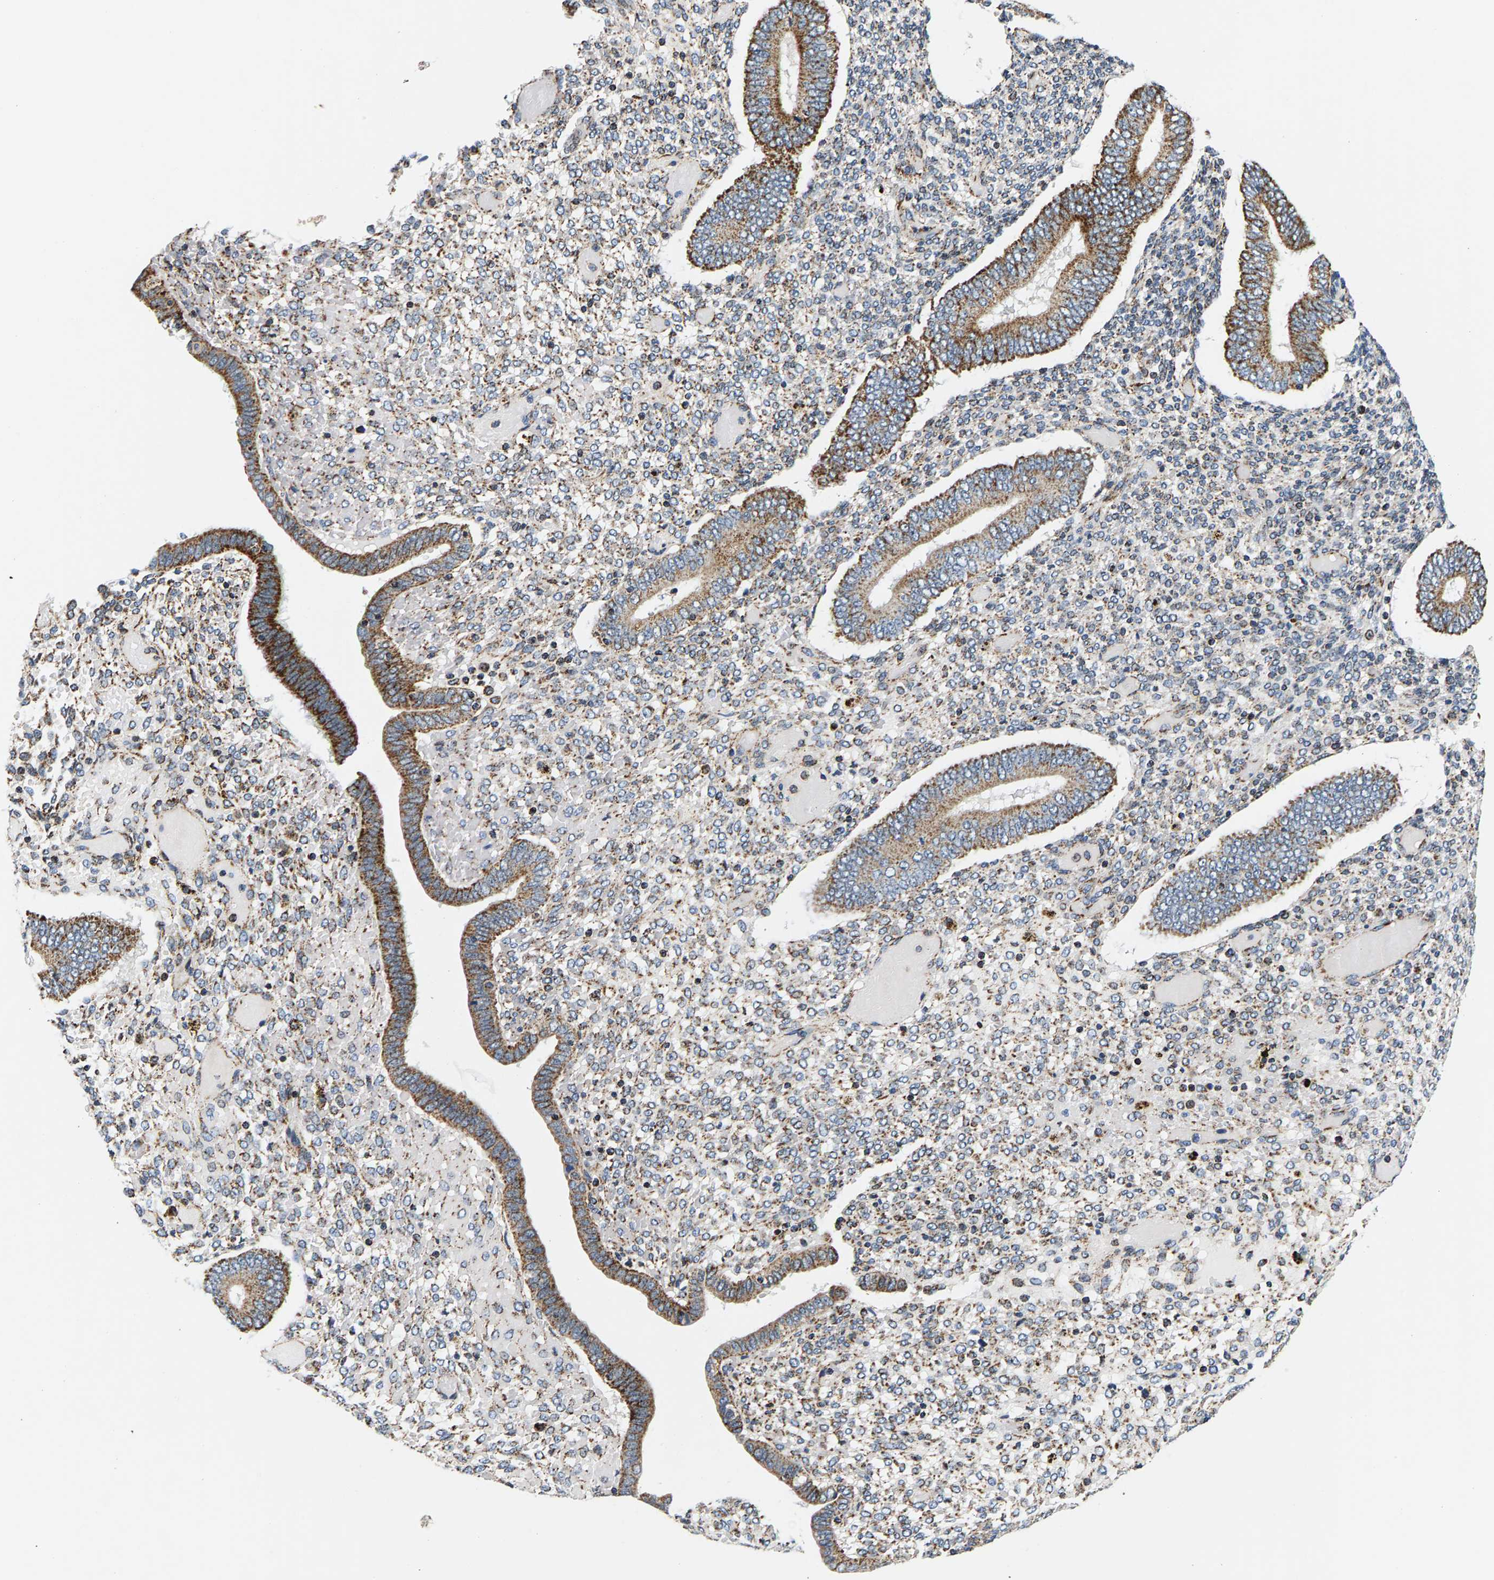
{"staining": {"intensity": "moderate", "quantity": "25%-75%", "location": "cytoplasmic/membranous"}, "tissue": "endometrium", "cell_type": "Cells in endometrial stroma", "image_type": "normal", "snomed": [{"axis": "morphology", "description": "Normal tissue, NOS"}, {"axis": "topography", "description": "Endometrium"}], "caption": "Protein analysis of unremarkable endometrium exhibits moderate cytoplasmic/membranous staining in about 25%-75% of cells in endometrial stroma. The protein is stained brown, and the nuclei are stained in blue (DAB (3,3'-diaminobenzidine) IHC with brightfield microscopy, high magnification).", "gene": "PDE1A", "patient": {"sex": "female", "age": 42}}